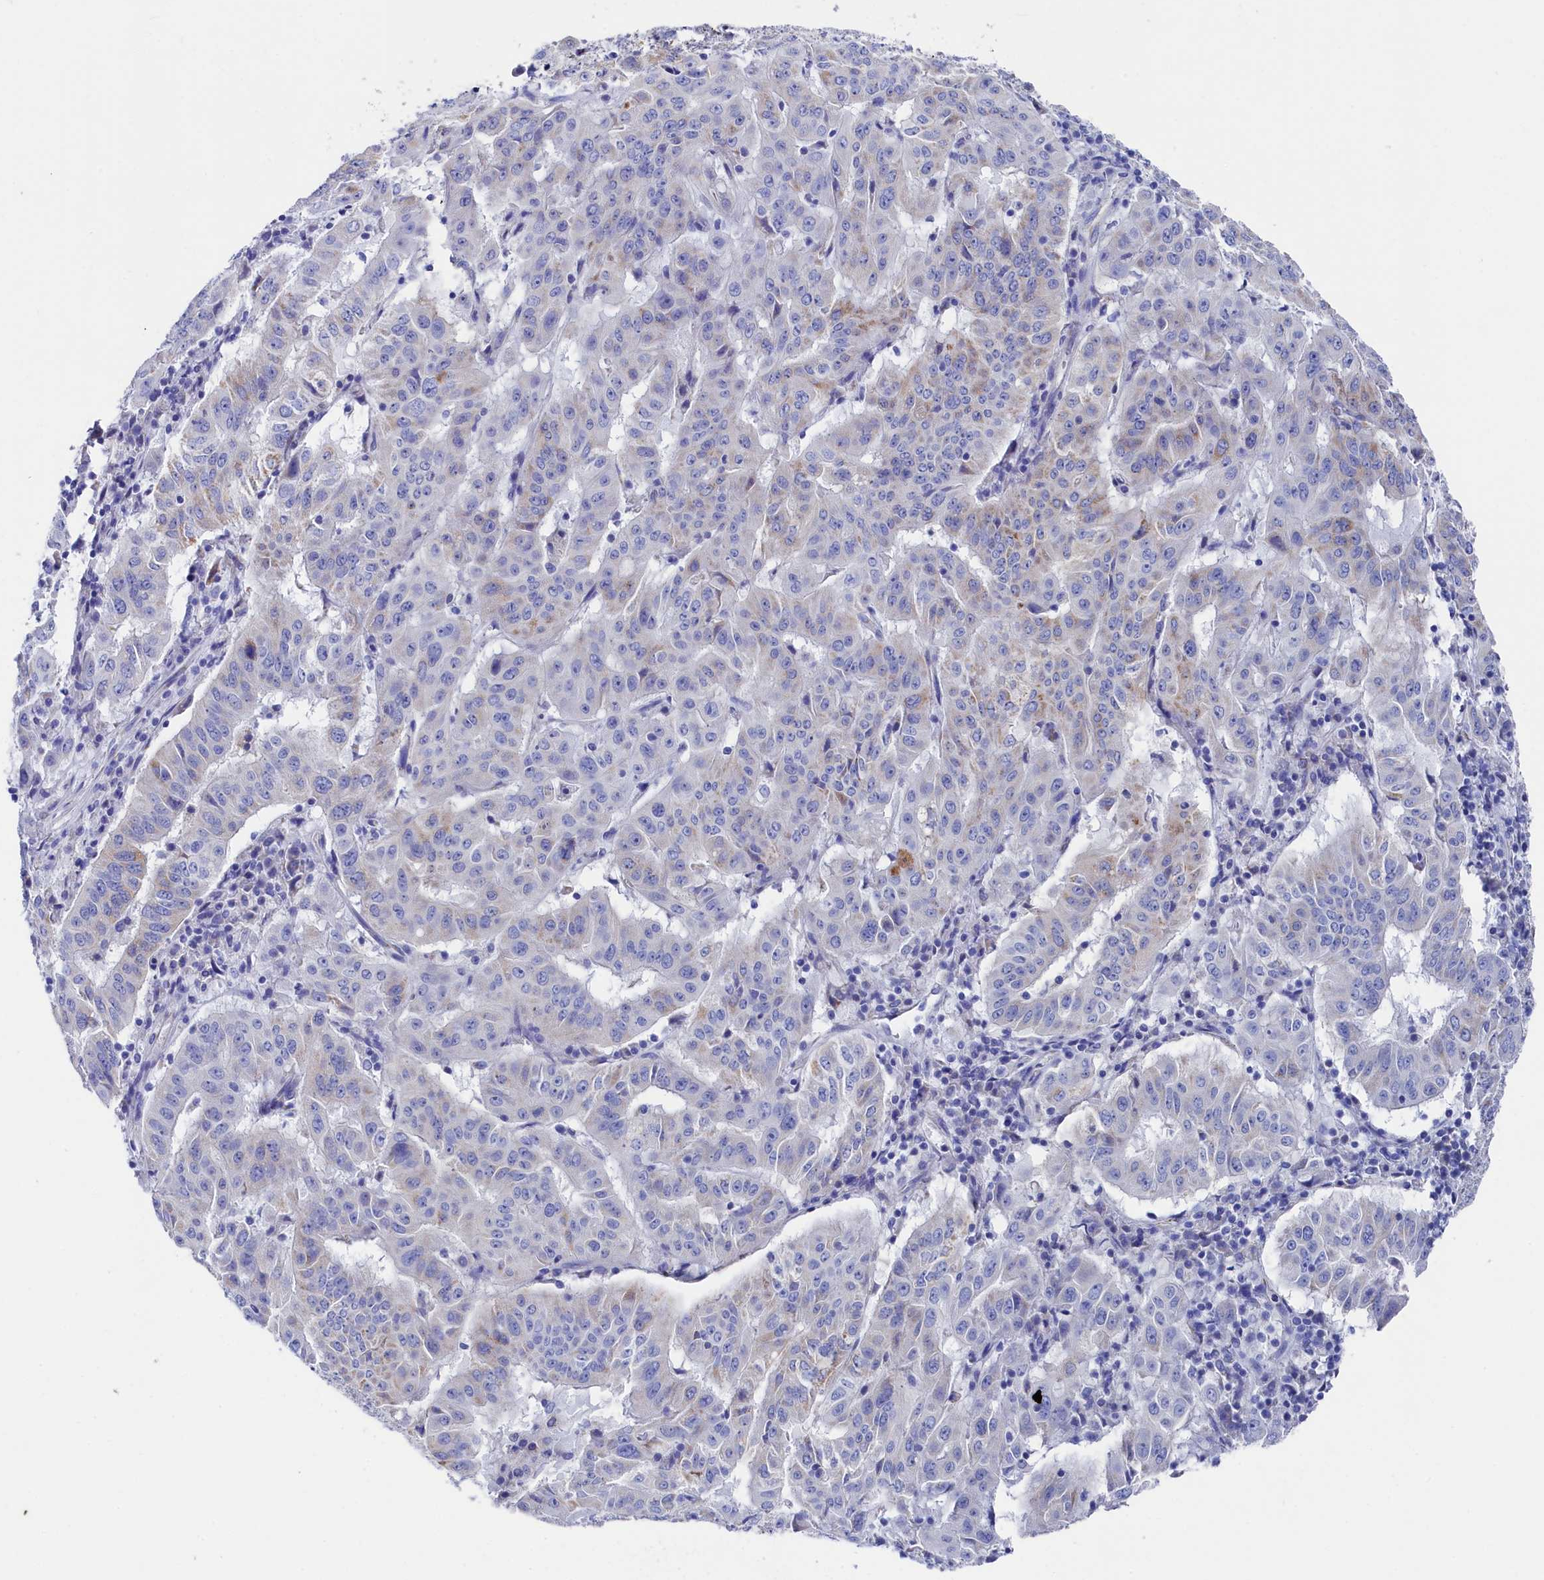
{"staining": {"intensity": "negative", "quantity": "none", "location": "none"}, "tissue": "pancreatic cancer", "cell_type": "Tumor cells", "image_type": "cancer", "snomed": [{"axis": "morphology", "description": "Adenocarcinoma, NOS"}, {"axis": "topography", "description": "Pancreas"}], "caption": "Immunohistochemistry (IHC) of pancreatic cancer (adenocarcinoma) exhibits no staining in tumor cells. (DAB (3,3'-diaminobenzidine) IHC, high magnification).", "gene": "MMAB", "patient": {"sex": "male", "age": 63}}